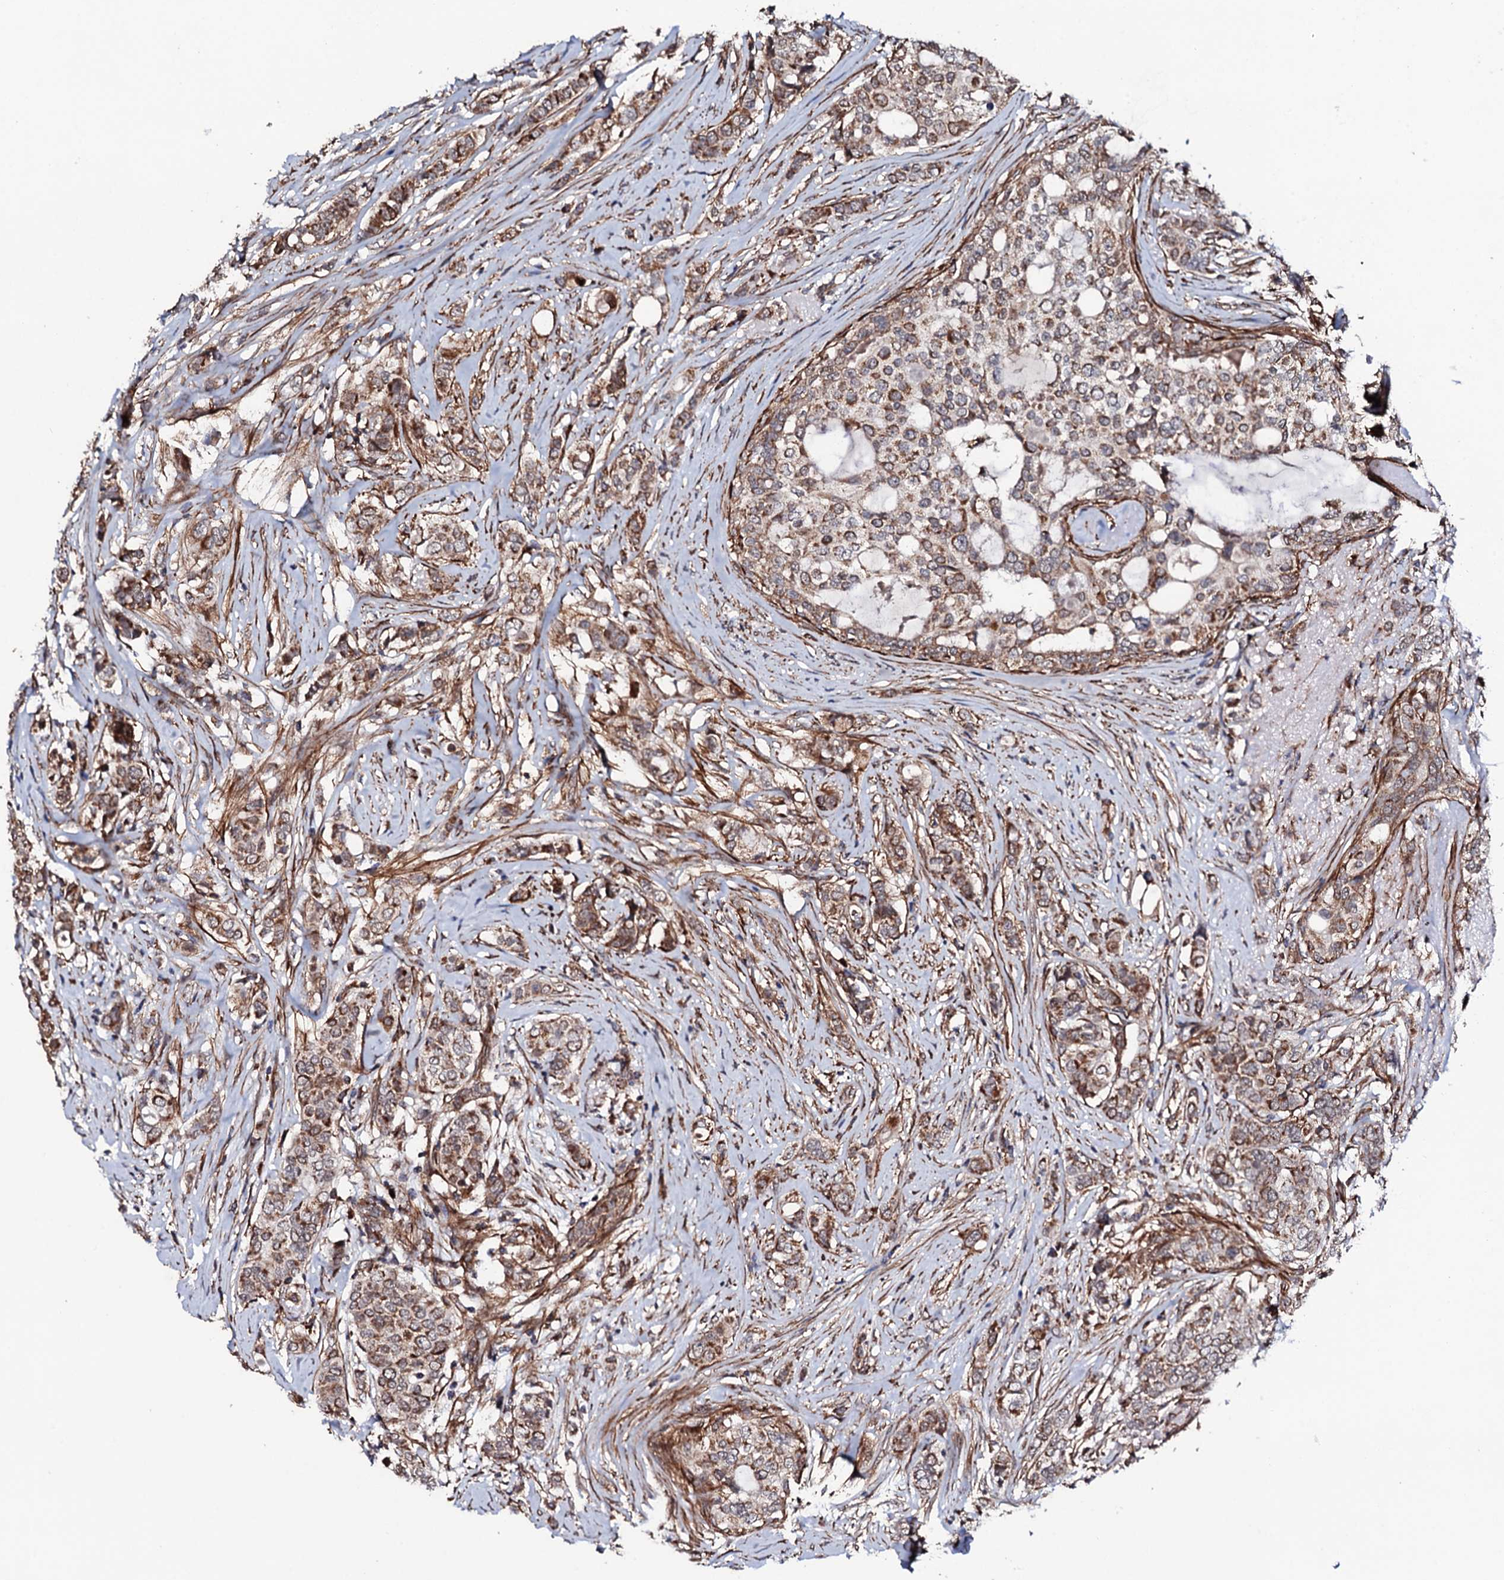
{"staining": {"intensity": "moderate", "quantity": ">75%", "location": "cytoplasmic/membranous"}, "tissue": "breast cancer", "cell_type": "Tumor cells", "image_type": "cancer", "snomed": [{"axis": "morphology", "description": "Lobular carcinoma"}, {"axis": "topography", "description": "Breast"}], "caption": "Protein expression by IHC displays moderate cytoplasmic/membranous staining in approximately >75% of tumor cells in lobular carcinoma (breast).", "gene": "MTIF3", "patient": {"sex": "female", "age": 51}}